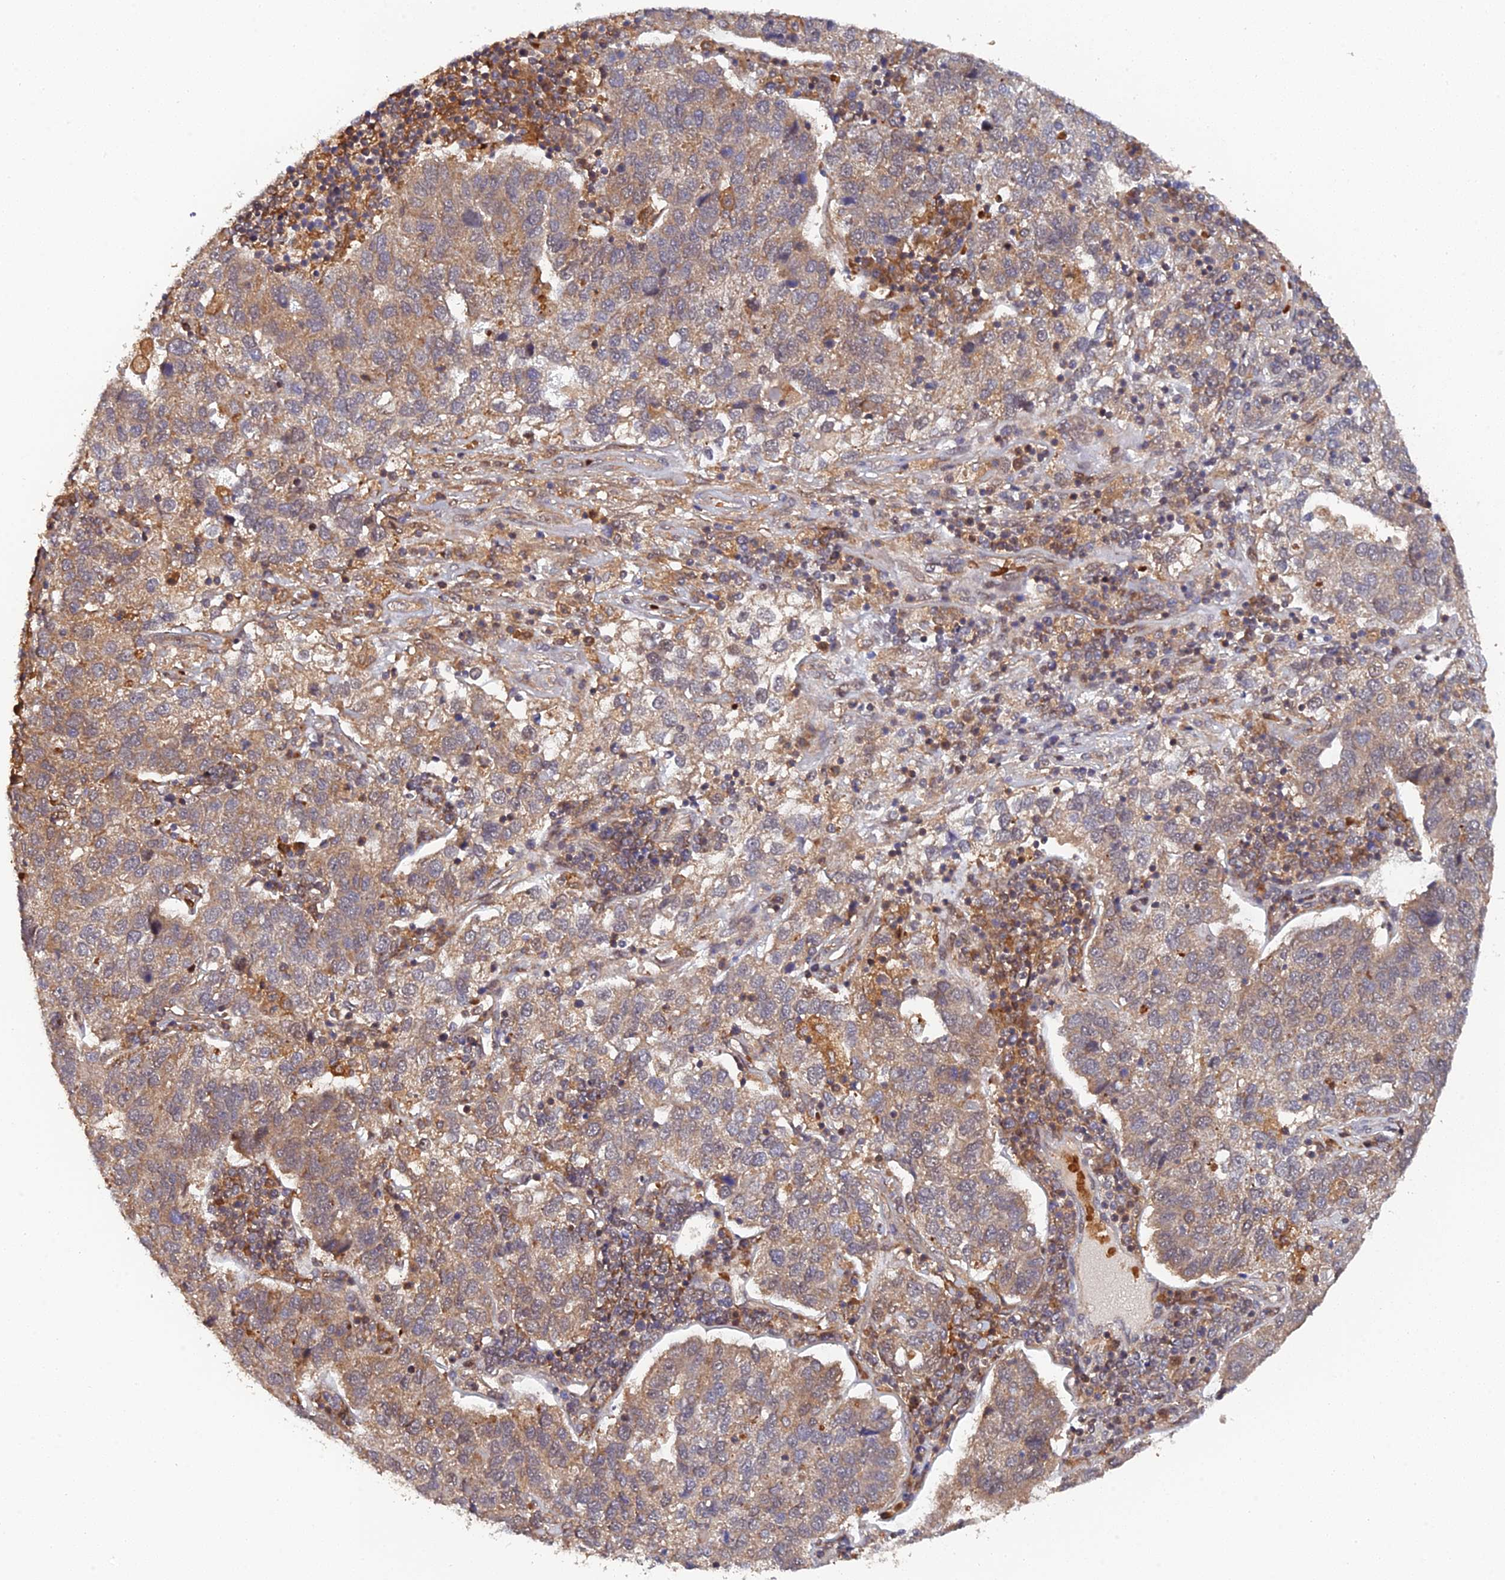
{"staining": {"intensity": "moderate", "quantity": "<25%", "location": "cytoplasmic/membranous"}, "tissue": "pancreatic cancer", "cell_type": "Tumor cells", "image_type": "cancer", "snomed": [{"axis": "morphology", "description": "Adenocarcinoma, NOS"}, {"axis": "topography", "description": "Pancreas"}], "caption": "Pancreatic cancer stained with DAB immunohistochemistry (IHC) shows low levels of moderate cytoplasmic/membranous expression in about <25% of tumor cells. The staining was performed using DAB (3,3'-diaminobenzidine), with brown indicating positive protein expression. Nuclei are stained blue with hematoxylin.", "gene": "ARL2BP", "patient": {"sex": "female", "age": 61}}